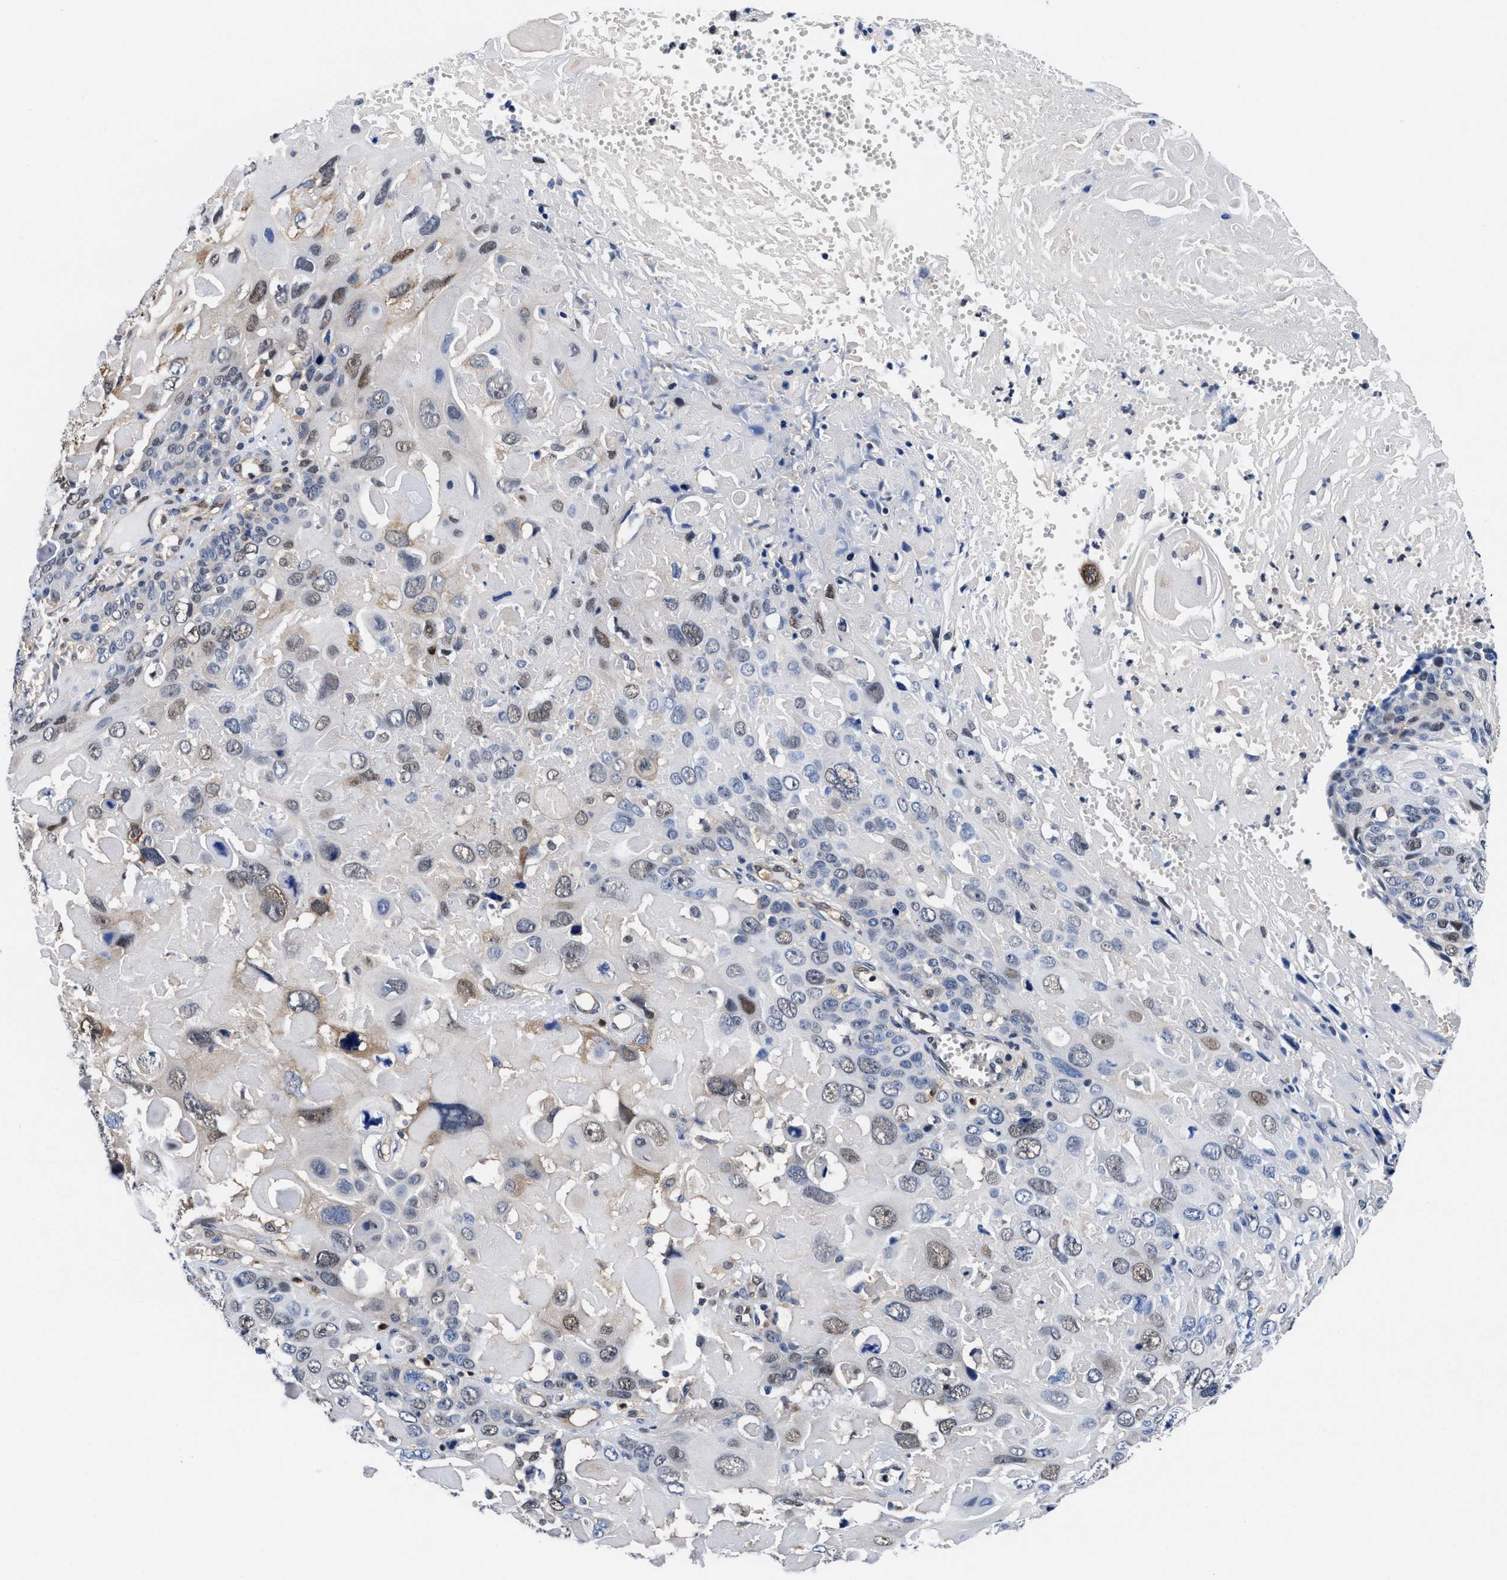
{"staining": {"intensity": "moderate", "quantity": "<25%", "location": "nuclear"}, "tissue": "cervical cancer", "cell_type": "Tumor cells", "image_type": "cancer", "snomed": [{"axis": "morphology", "description": "Squamous cell carcinoma, NOS"}, {"axis": "topography", "description": "Cervix"}], "caption": "Immunohistochemical staining of cervical cancer shows low levels of moderate nuclear staining in approximately <25% of tumor cells. (Brightfield microscopy of DAB IHC at high magnification).", "gene": "ACLY", "patient": {"sex": "female", "age": 74}}